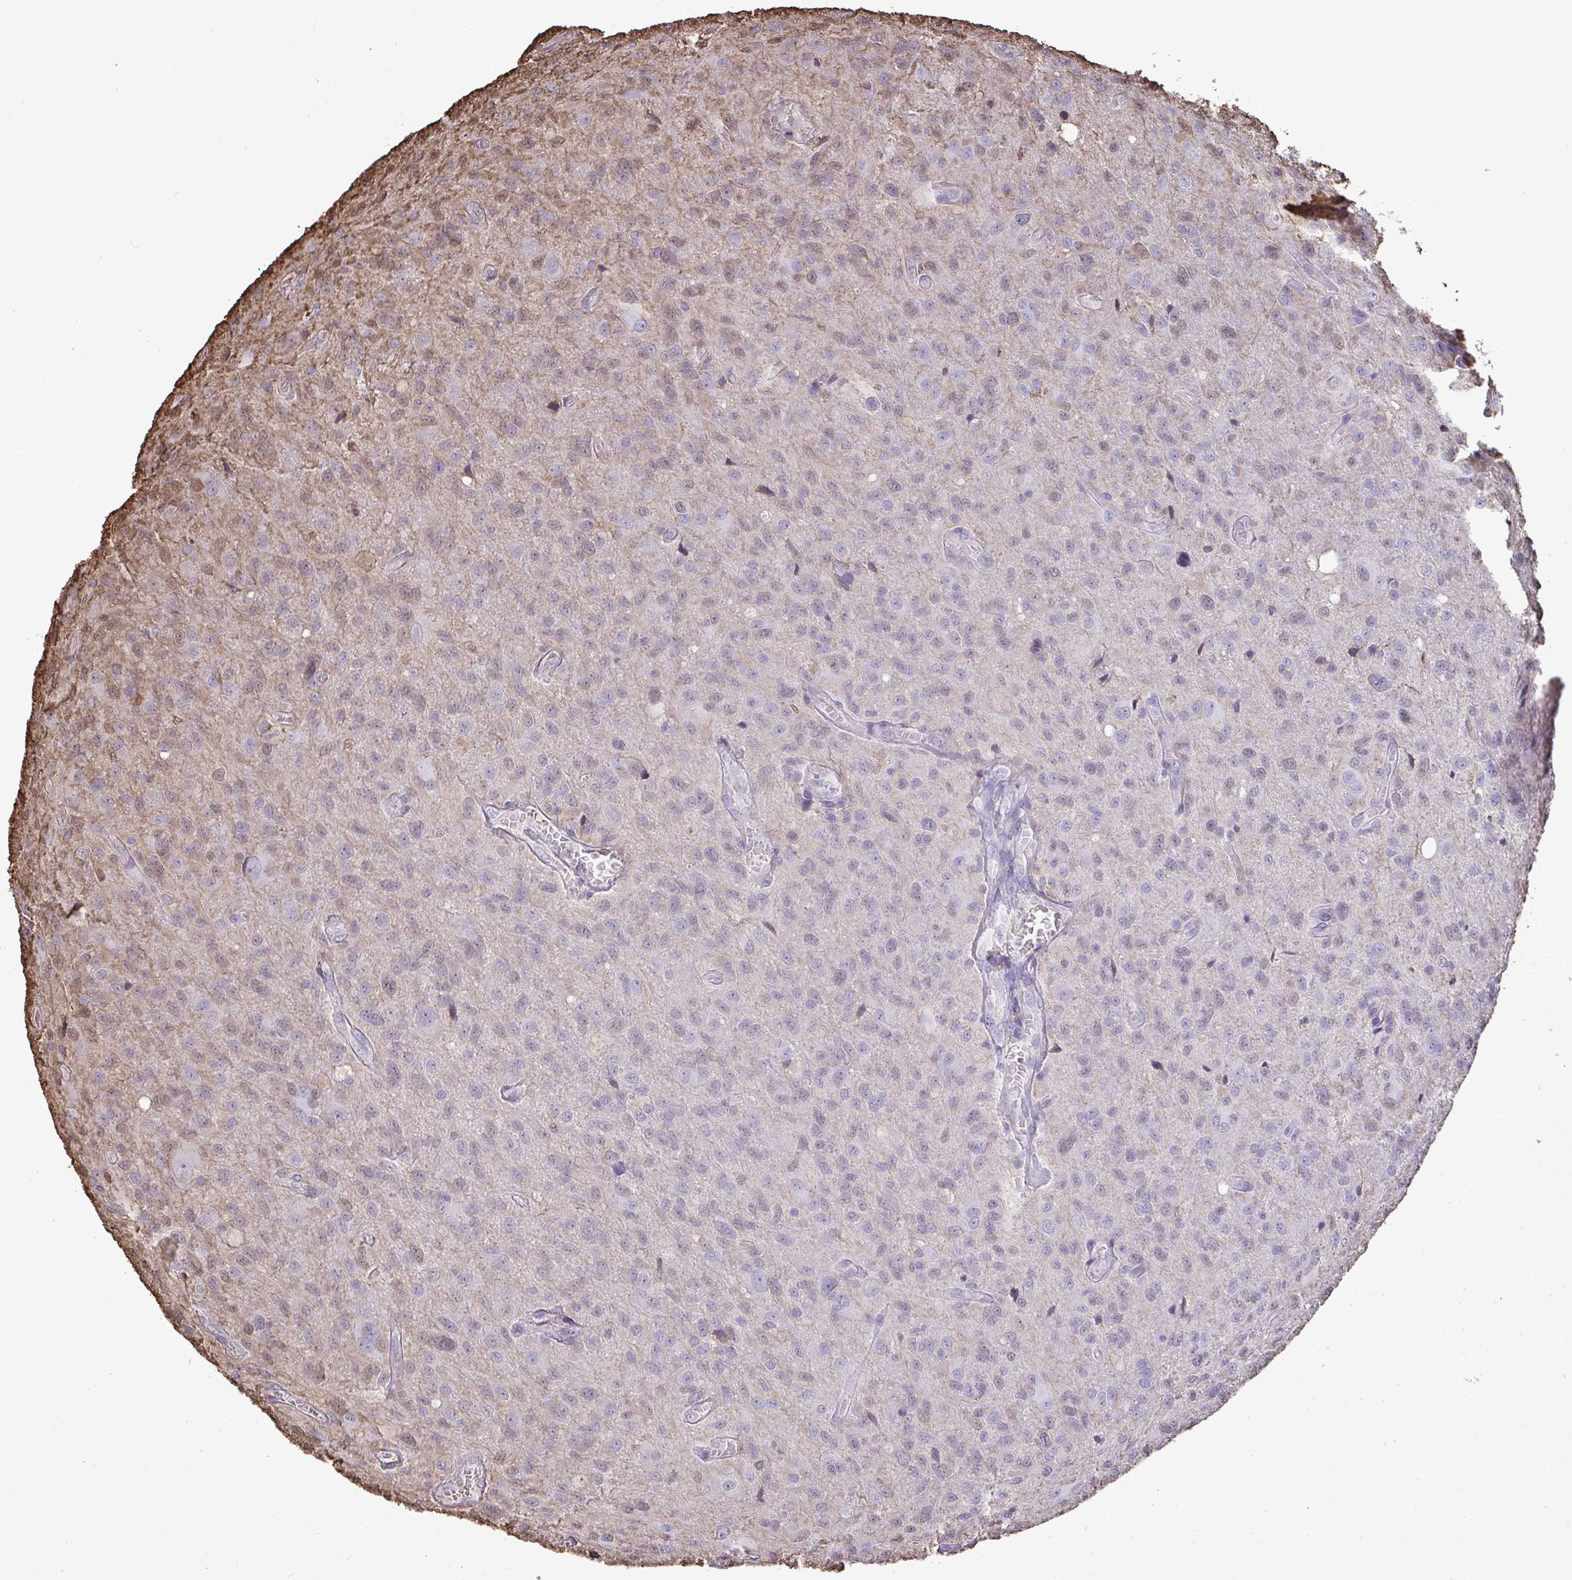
{"staining": {"intensity": "negative", "quantity": "none", "location": "none"}, "tissue": "glioma", "cell_type": "Tumor cells", "image_type": "cancer", "snomed": [{"axis": "morphology", "description": "Glioma, malignant, Low grade"}, {"axis": "topography", "description": "Brain"}], "caption": "Image shows no protein positivity in tumor cells of malignant glioma (low-grade) tissue. (Brightfield microscopy of DAB immunohistochemistry at high magnification).", "gene": "ANXA5", "patient": {"sex": "male", "age": 66}}